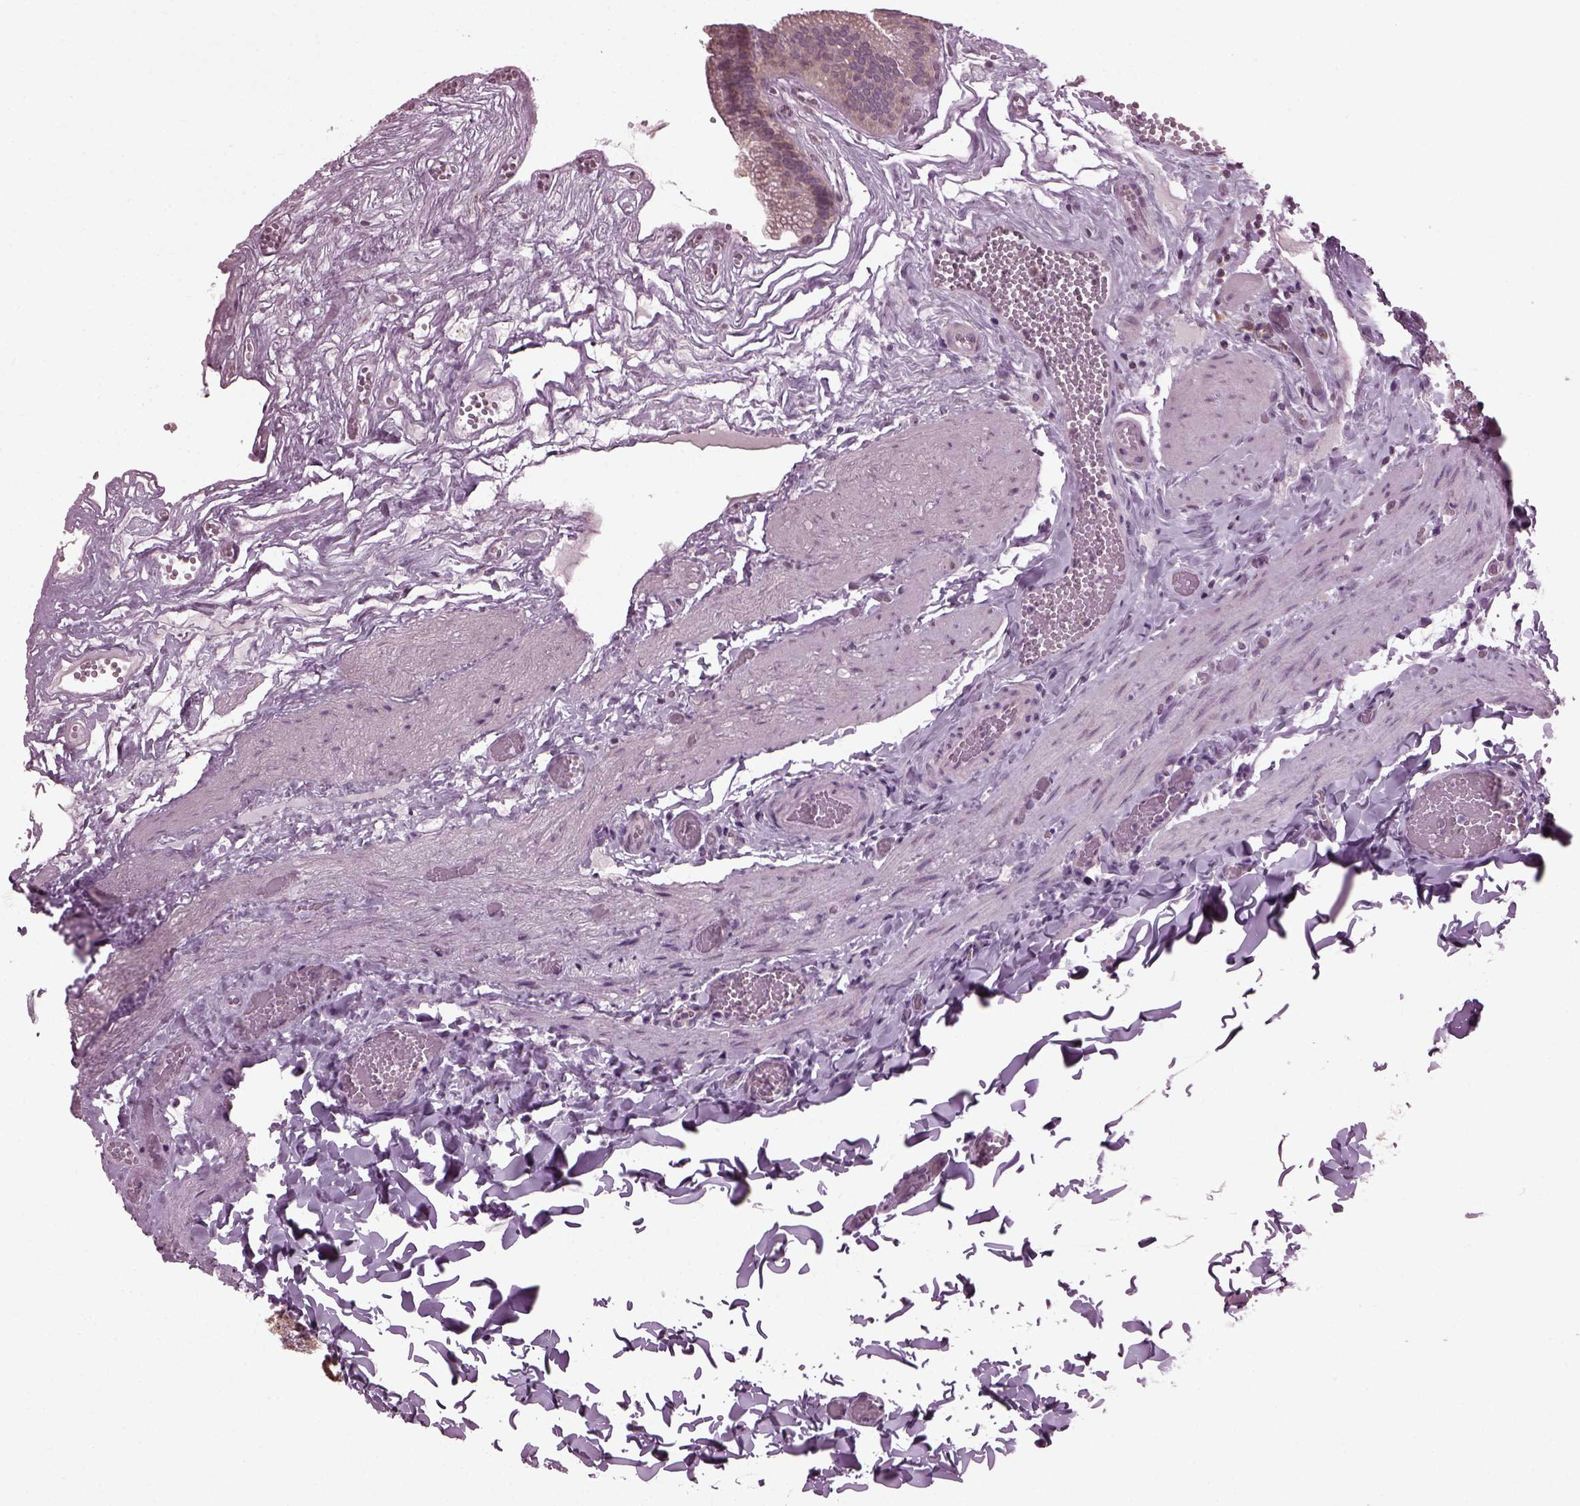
{"staining": {"intensity": "weak", "quantity": ">75%", "location": "cytoplasmic/membranous"}, "tissue": "gallbladder", "cell_type": "Glandular cells", "image_type": "normal", "snomed": [{"axis": "morphology", "description": "Normal tissue, NOS"}, {"axis": "topography", "description": "Gallbladder"}, {"axis": "topography", "description": "Peripheral nerve tissue"}], "caption": "Immunohistochemical staining of normal human gallbladder demonstrates weak cytoplasmic/membranous protein expression in about >75% of glandular cells. The protein of interest is shown in brown color, while the nuclei are stained blue.", "gene": "CABP5", "patient": {"sex": "male", "age": 17}}